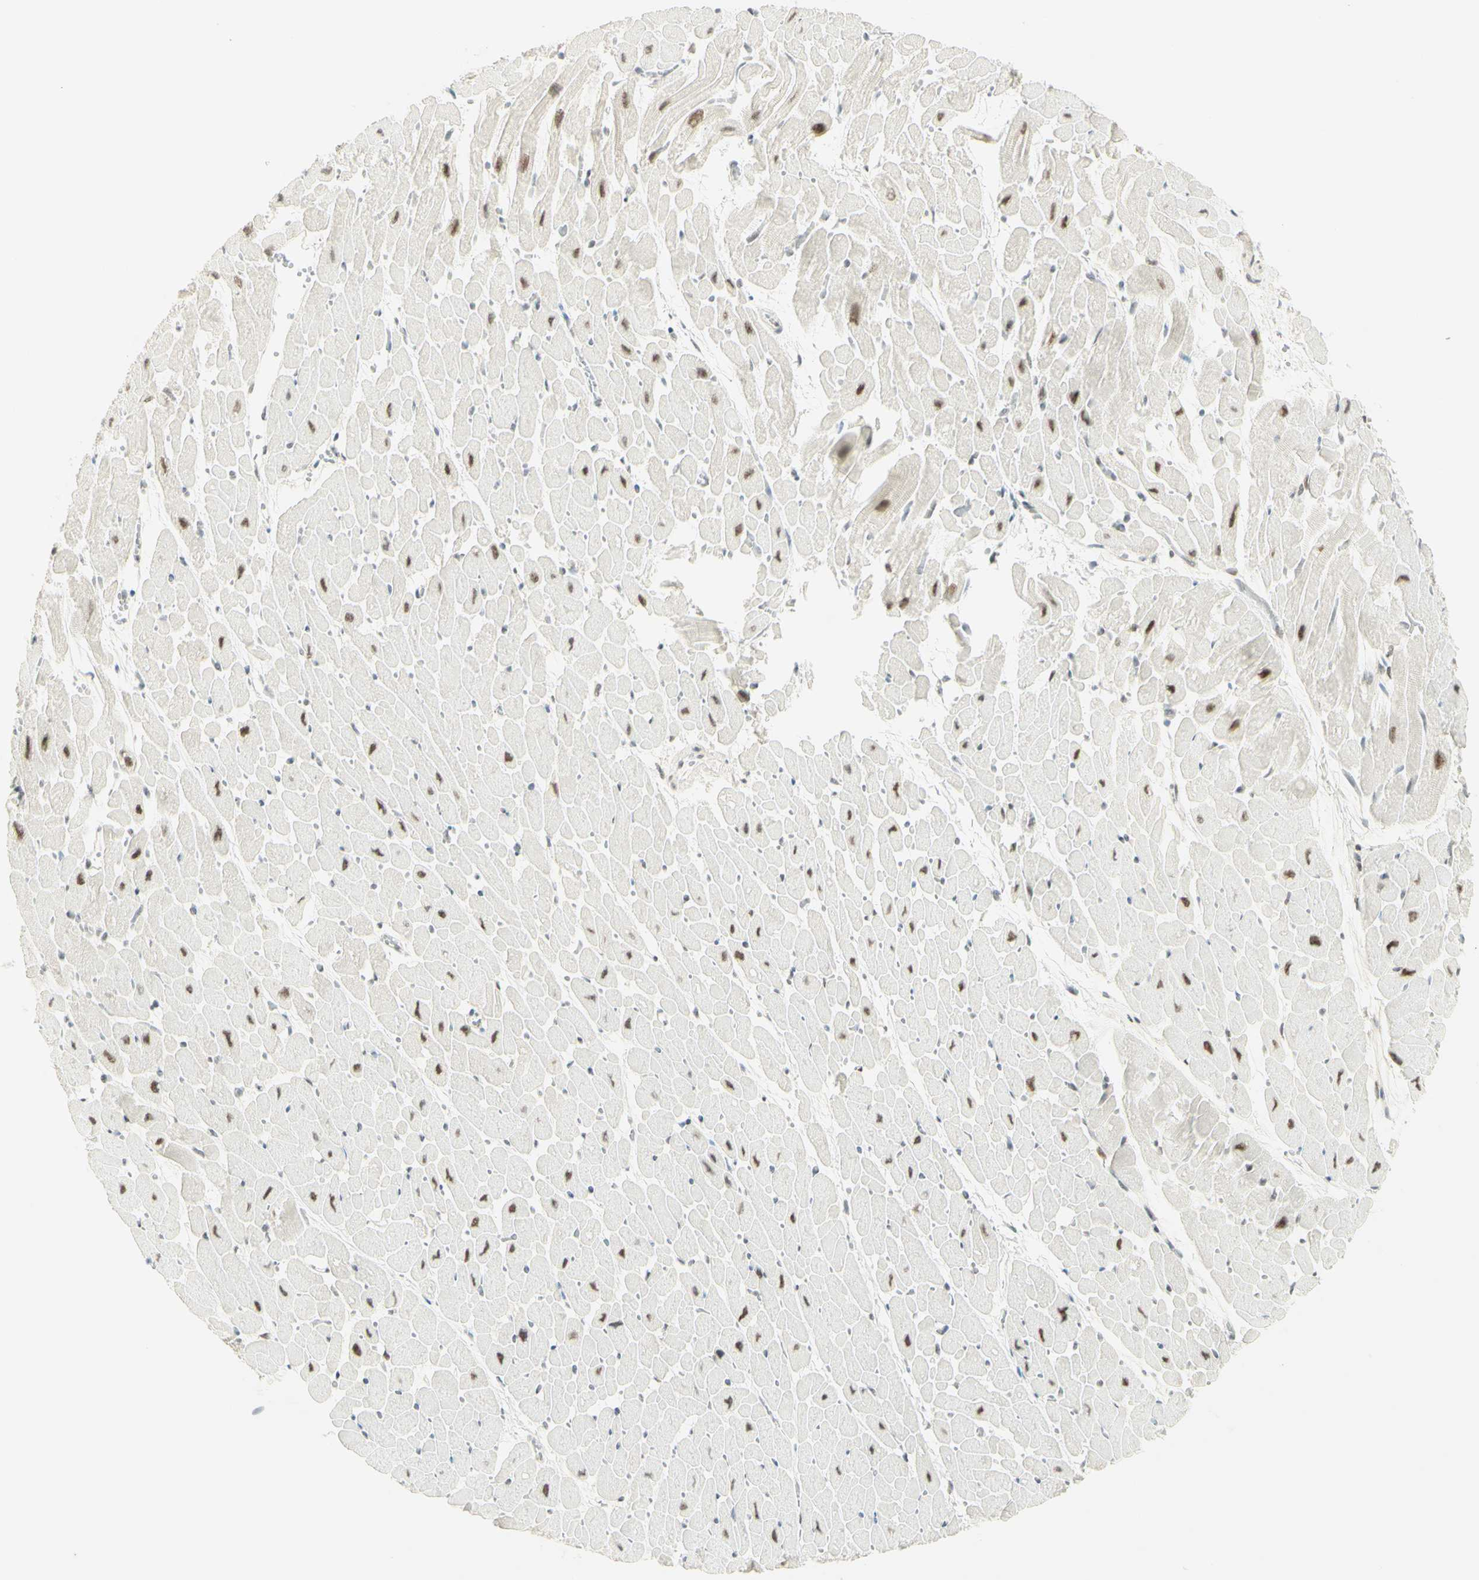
{"staining": {"intensity": "moderate", "quantity": ">75%", "location": "nuclear"}, "tissue": "heart muscle", "cell_type": "Cardiomyocytes", "image_type": "normal", "snomed": [{"axis": "morphology", "description": "Normal tissue, NOS"}, {"axis": "topography", "description": "Heart"}], "caption": "This is a histology image of immunohistochemistry staining of benign heart muscle, which shows moderate expression in the nuclear of cardiomyocytes.", "gene": "PMS2", "patient": {"sex": "male", "age": 45}}